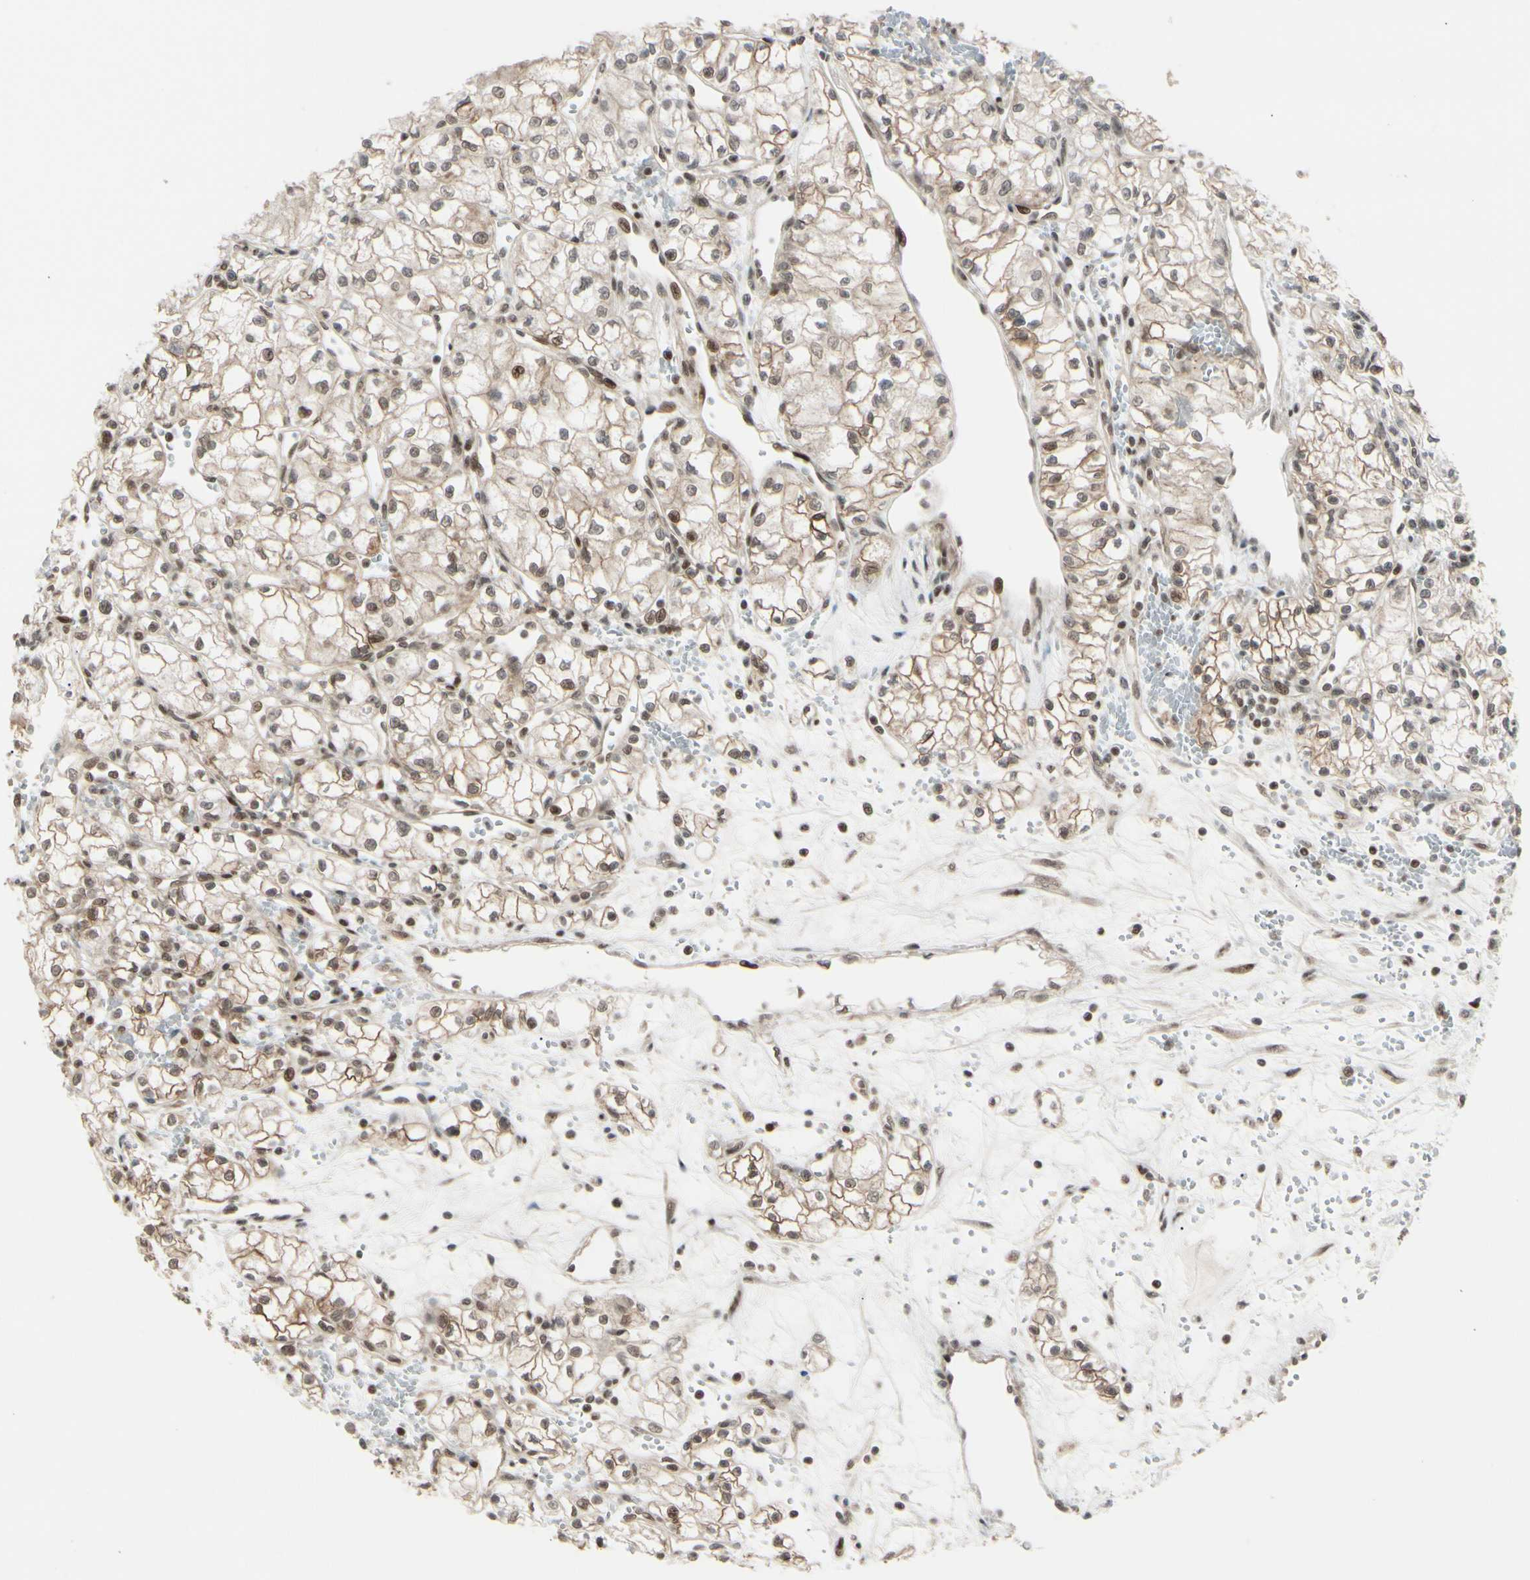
{"staining": {"intensity": "weak", "quantity": ">75%", "location": "cytoplasmic/membranous"}, "tissue": "renal cancer", "cell_type": "Tumor cells", "image_type": "cancer", "snomed": [{"axis": "morphology", "description": "Normal tissue, NOS"}, {"axis": "morphology", "description": "Adenocarcinoma, NOS"}, {"axis": "topography", "description": "Kidney"}], "caption": "A brown stain shows weak cytoplasmic/membranous positivity of a protein in renal cancer (adenocarcinoma) tumor cells.", "gene": "BRMS1", "patient": {"sex": "male", "age": 59}}